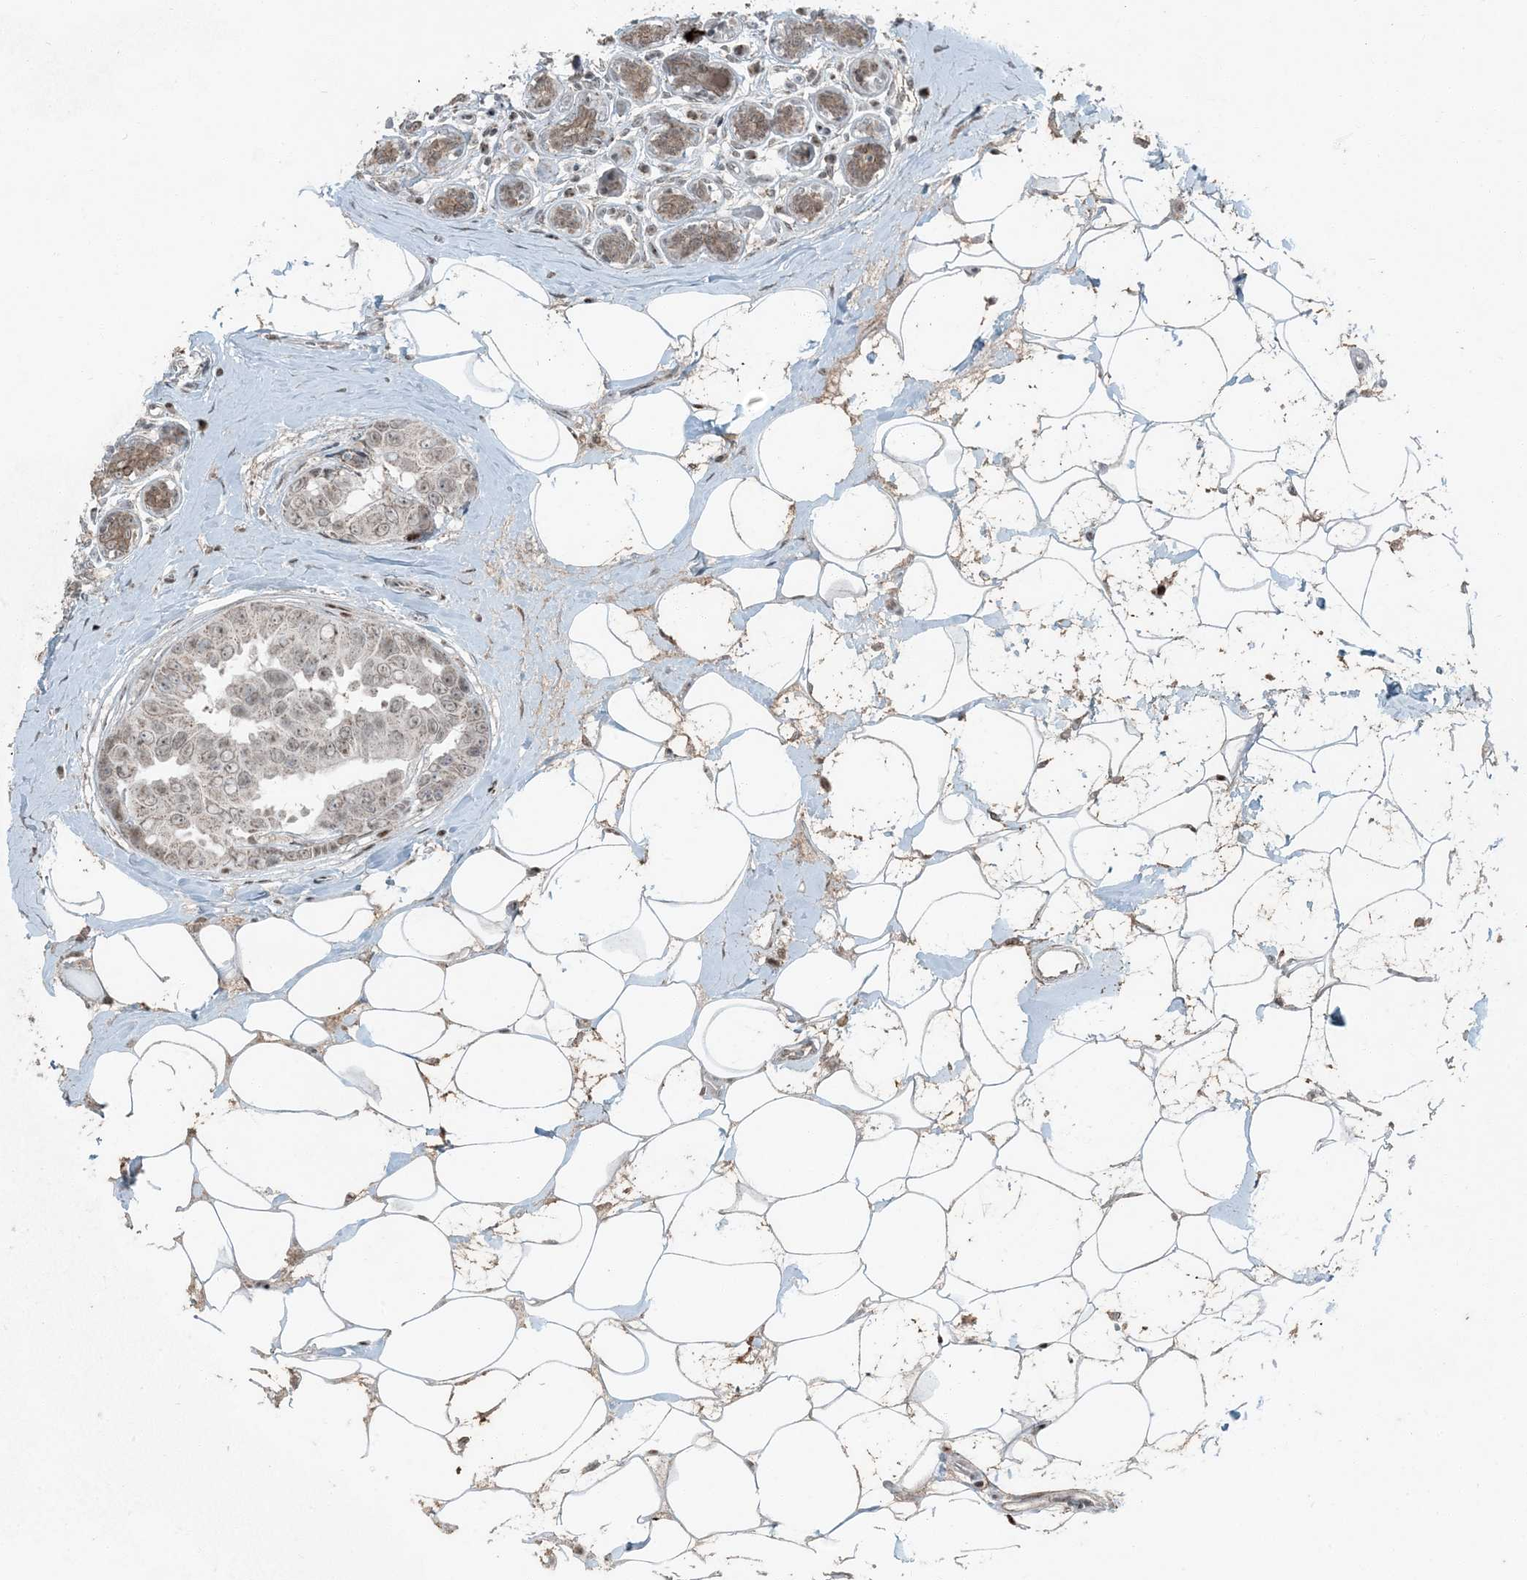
{"staining": {"intensity": "weak", "quantity": "<25%", "location": "nuclear"}, "tissue": "breast cancer", "cell_type": "Tumor cells", "image_type": "cancer", "snomed": [{"axis": "morphology", "description": "Normal tissue, NOS"}, {"axis": "morphology", "description": "Duct carcinoma"}, {"axis": "topography", "description": "Breast"}], "caption": "Immunohistochemistry (IHC) histopathology image of neoplastic tissue: human breast cancer stained with DAB (3,3'-diaminobenzidine) demonstrates no significant protein expression in tumor cells. (Immunohistochemistry, brightfield microscopy, high magnification).", "gene": "TADA2B", "patient": {"sex": "female", "age": 39}}